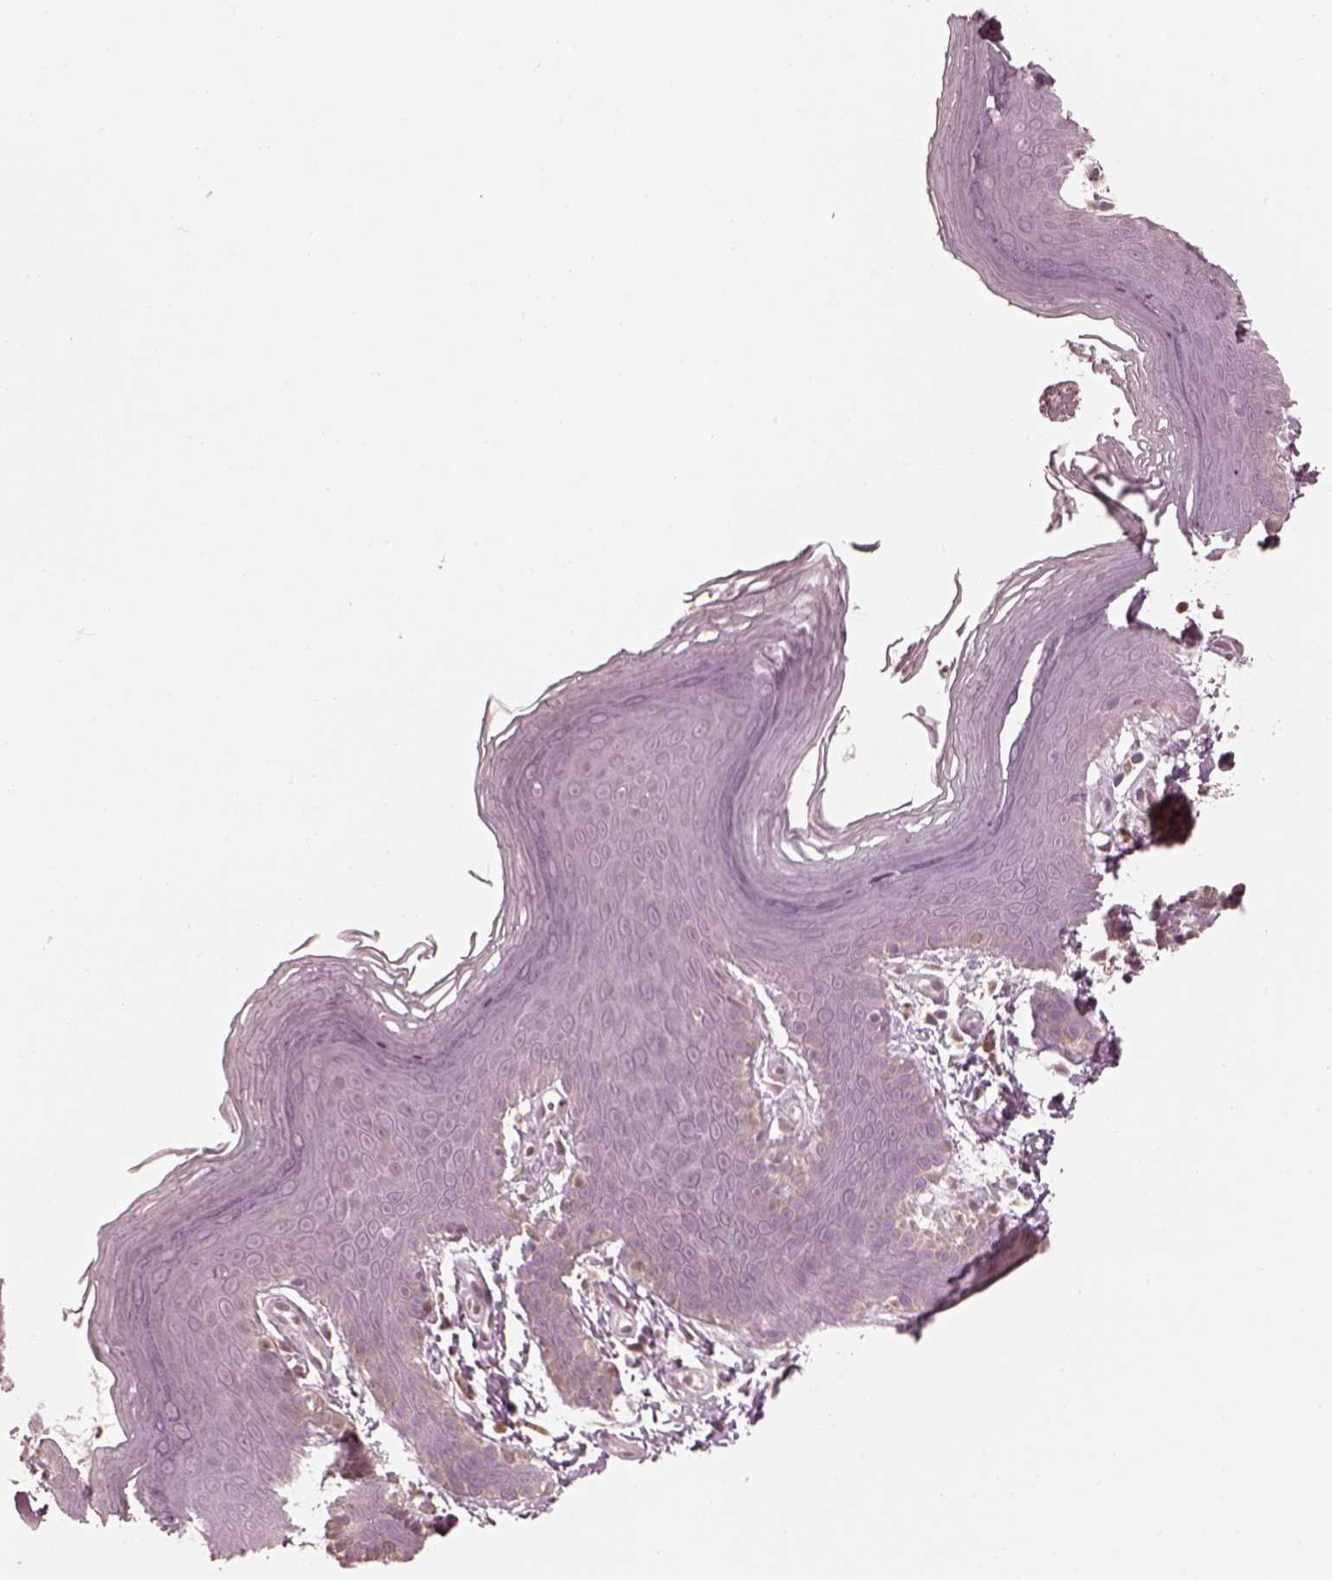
{"staining": {"intensity": "negative", "quantity": "none", "location": "none"}, "tissue": "skin", "cell_type": "Epidermal cells", "image_type": "normal", "snomed": [{"axis": "morphology", "description": "Normal tissue, NOS"}, {"axis": "topography", "description": "Anal"}], "caption": "This is an immunohistochemistry photomicrograph of unremarkable human skin. There is no staining in epidermal cells.", "gene": "IQCB1", "patient": {"sex": "male", "age": 53}}